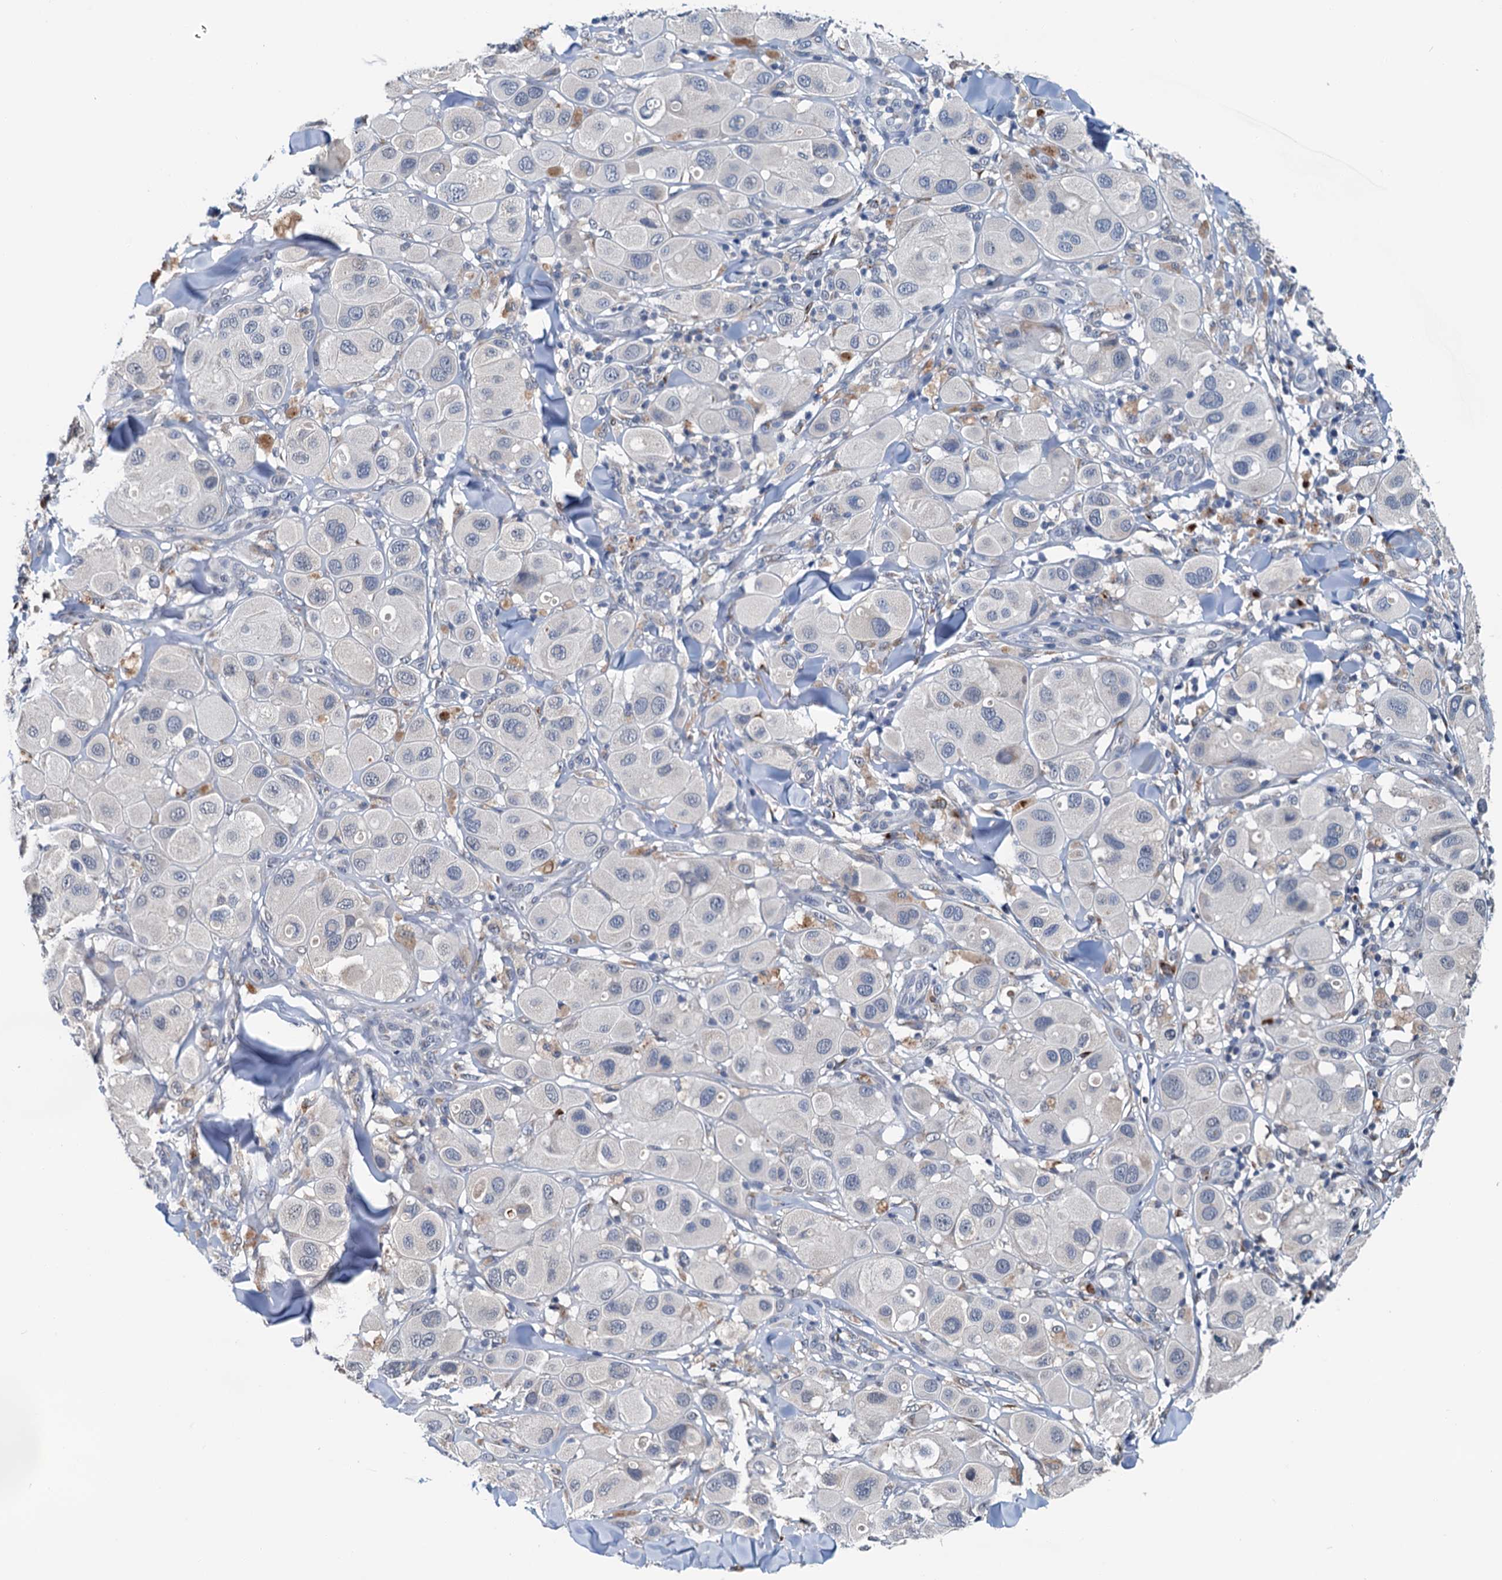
{"staining": {"intensity": "negative", "quantity": "none", "location": "none"}, "tissue": "melanoma", "cell_type": "Tumor cells", "image_type": "cancer", "snomed": [{"axis": "morphology", "description": "Malignant melanoma, Metastatic site"}, {"axis": "topography", "description": "Skin"}], "caption": "An immunohistochemistry (IHC) micrograph of malignant melanoma (metastatic site) is shown. There is no staining in tumor cells of malignant melanoma (metastatic site). (DAB IHC, high magnification).", "gene": "SHLD1", "patient": {"sex": "male", "age": 41}}